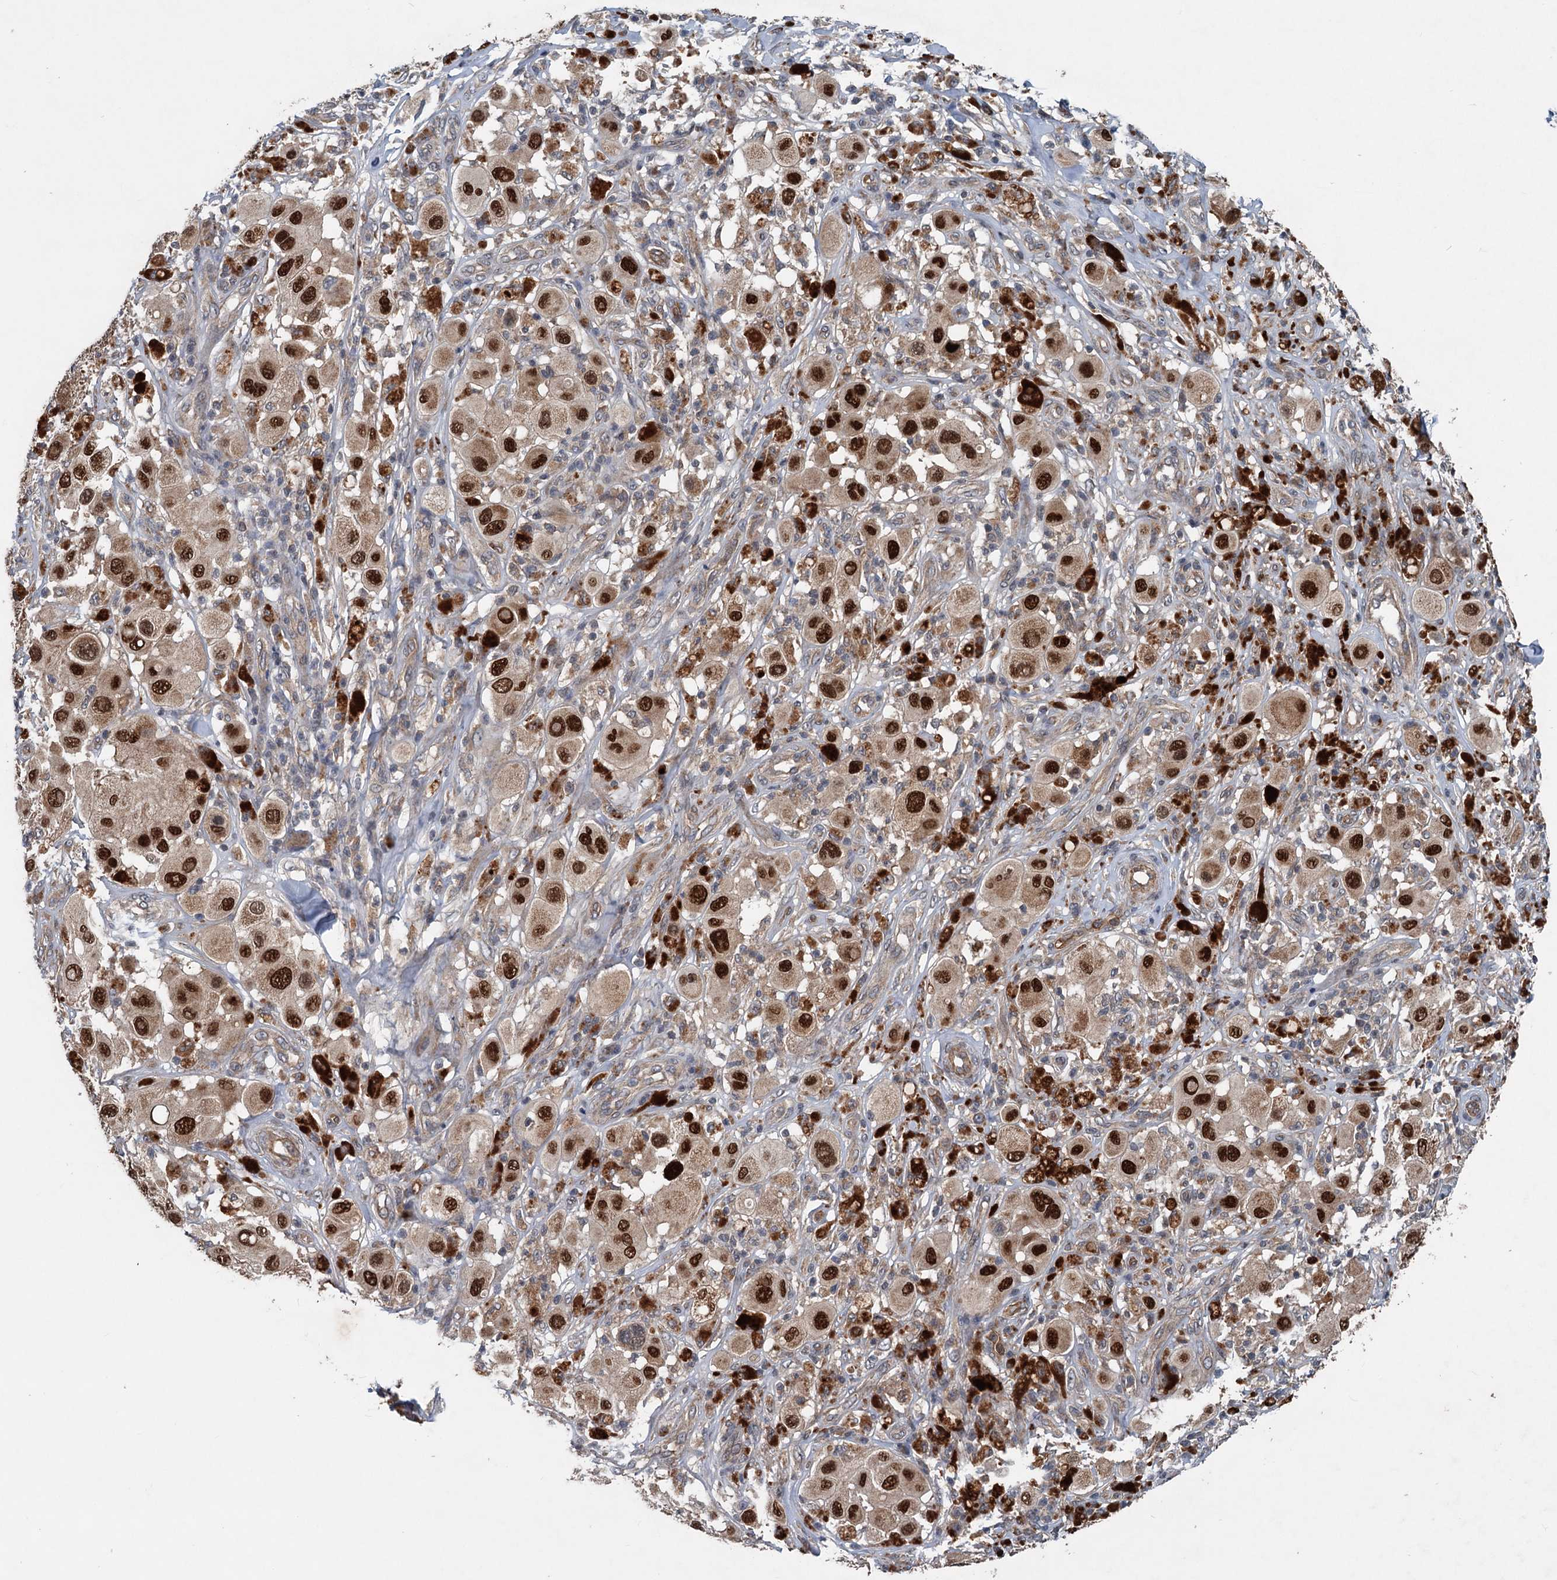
{"staining": {"intensity": "strong", "quantity": ">75%", "location": "cytoplasmic/membranous,nuclear"}, "tissue": "melanoma", "cell_type": "Tumor cells", "image_type": "cancer", "snomed": [{"axis": "morphology", "description": "Malignant melanoma, Metastatic site"}, {"axis": "topography", "description": "Skin"}], "caption": "Tumor cells demonstrate high levels of strong cytoplasmic/membranous and nuclear positivity in about >75% of cells in melanoma.", "gene": "N4BP2L2", "patient": {"sex": "male", "age": 41}}